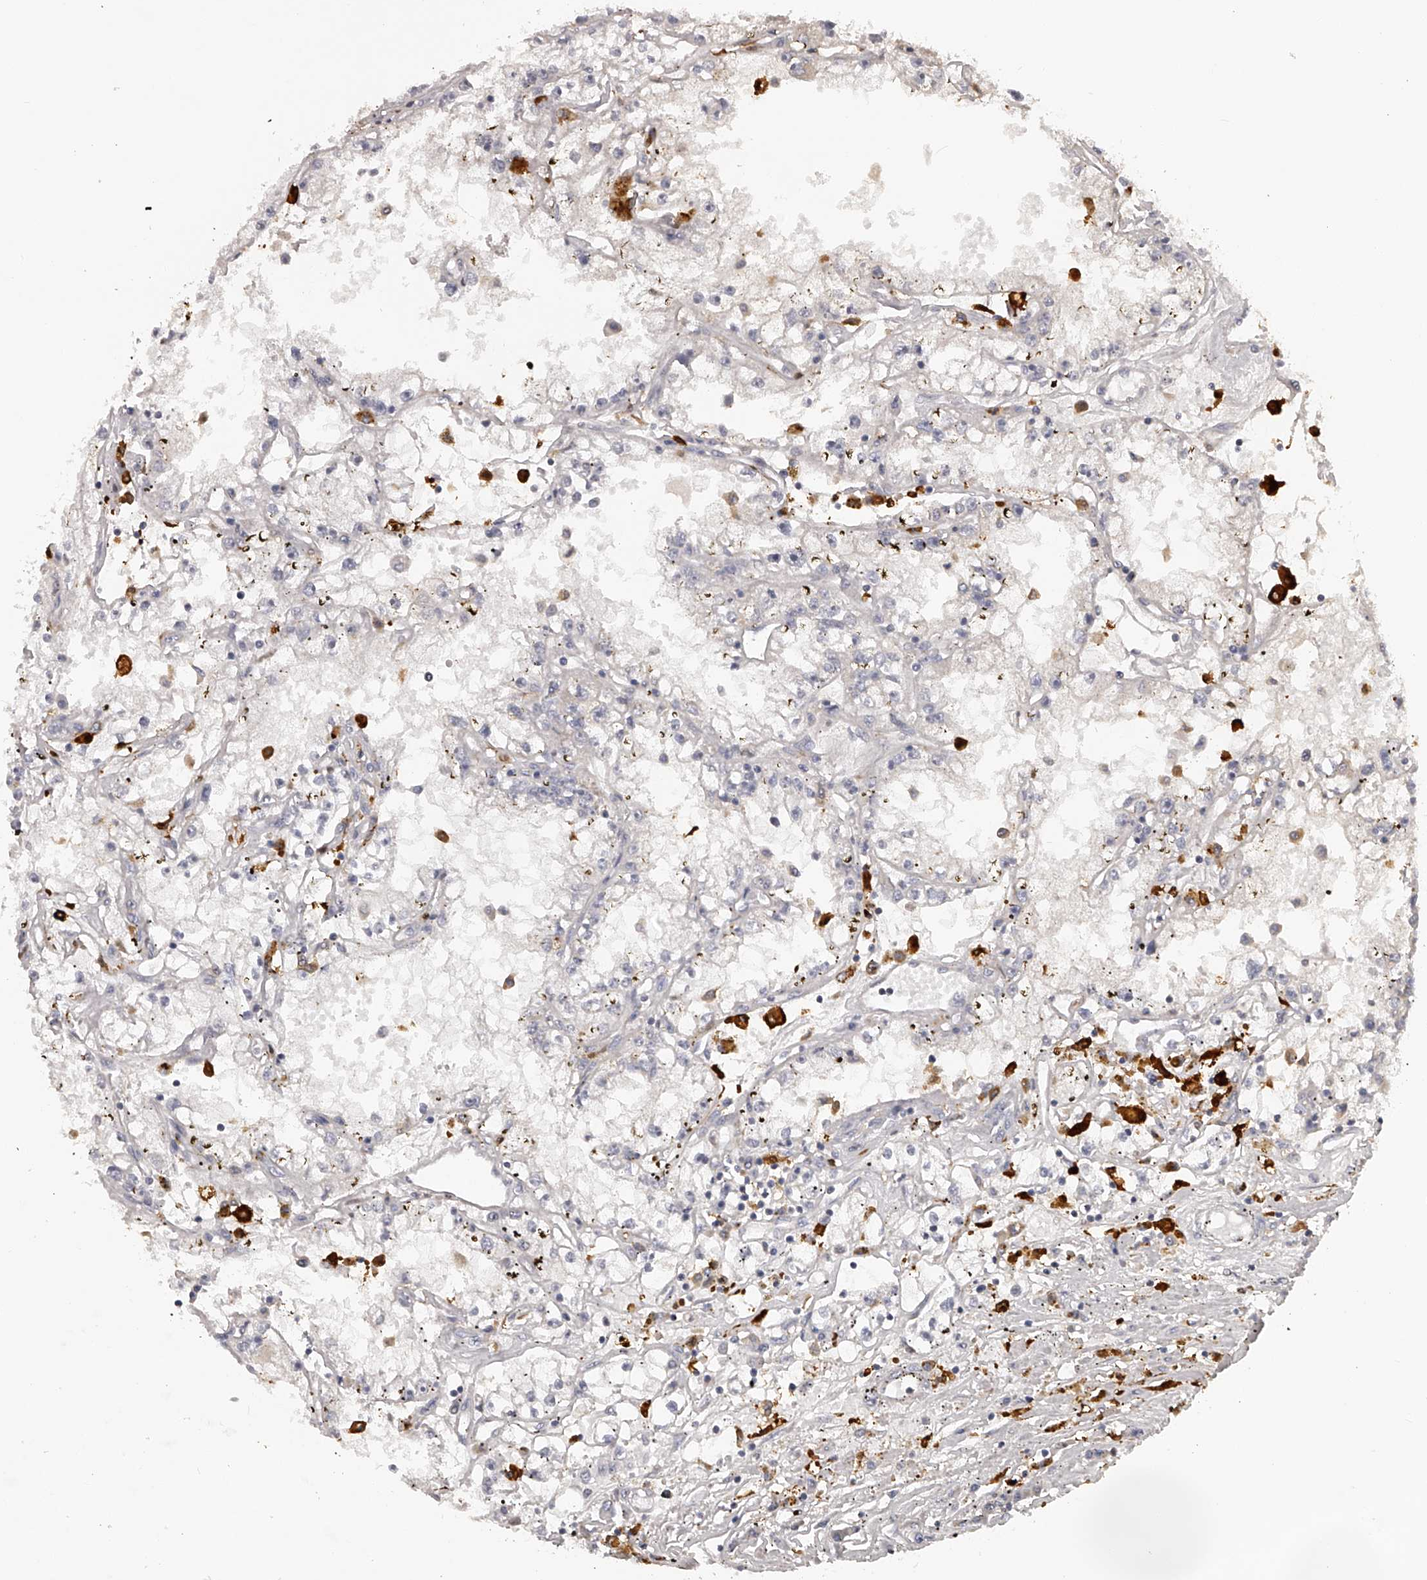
{"staining": {"intensity": "negative", "quantity": "none", "location": "none"}, "tissue": "renal cancer", "cell_type": "Tumor cells", "image_type": "cancer", "snomed": [{"axis": "morphology", "description": "Adenocarcinoma, NOS"}, {"axis": "topography", "description": "Kidney"}], "caption": "An immunohistochemistry image of adenocarcinoma (renal) is shown. There is no staining in tumor cells of adenocarcinoma (renal).", "gene": "TNN", "patient": {"sex": "male", "age": 56}}